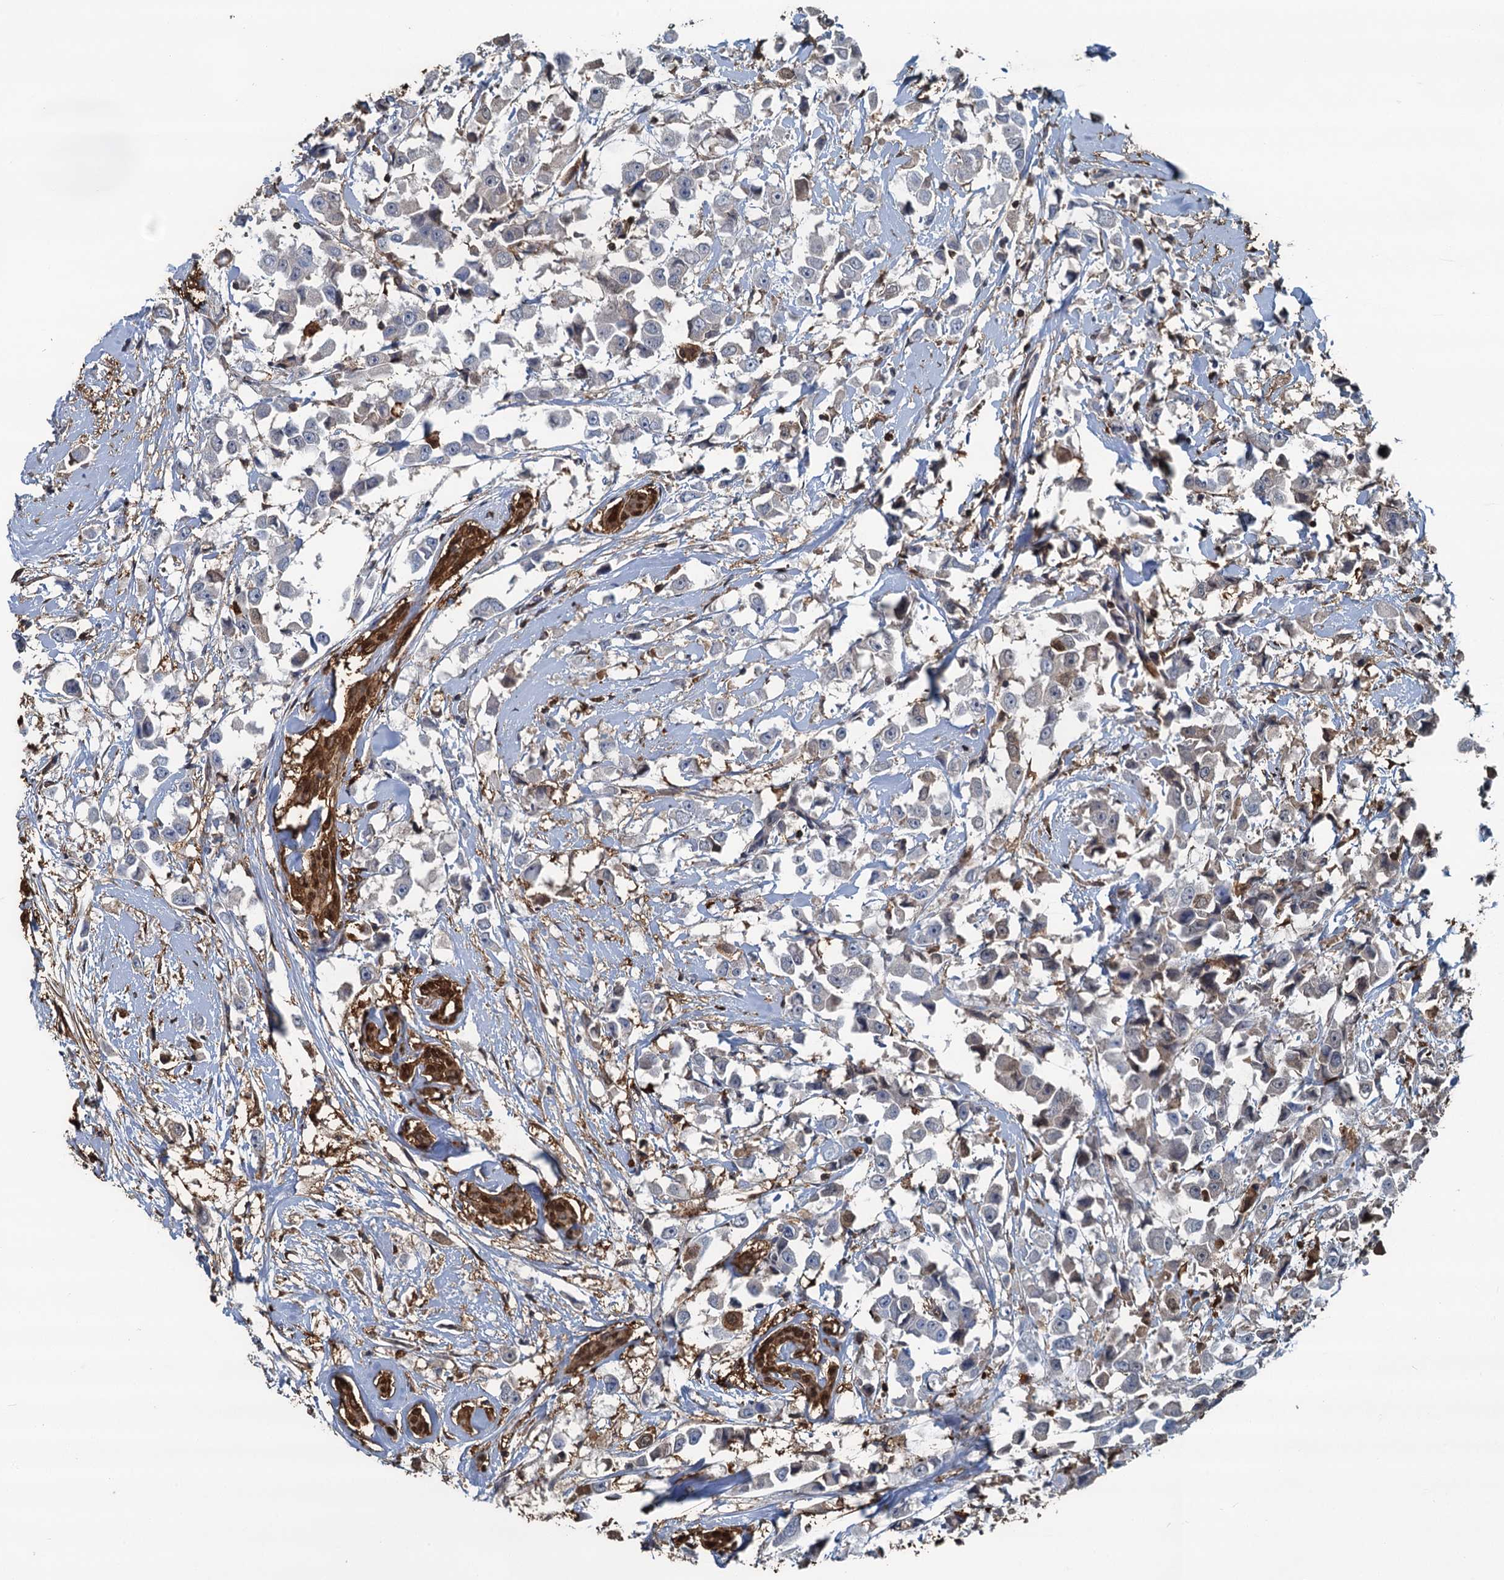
{"staining": {"intensity": "weak", "quantity": "<25%", "location": "cytoplasmic/membranous"}, "tissue": "breast cancer", "cell_type": "Tumor cells", "image_type": "cancer", "snomed": [{"axis": "morphology", "description": "Duct carcinoma"}, {"axis": "topography", "description": "Breast"}], "caption": "Immunohistochemistry (IHC) of human infiltrating ductal carcinoma (breast) shows no staining in tumor cells.", "gene": "S100A6", "patient": {"sex": "female", "age": 61}}